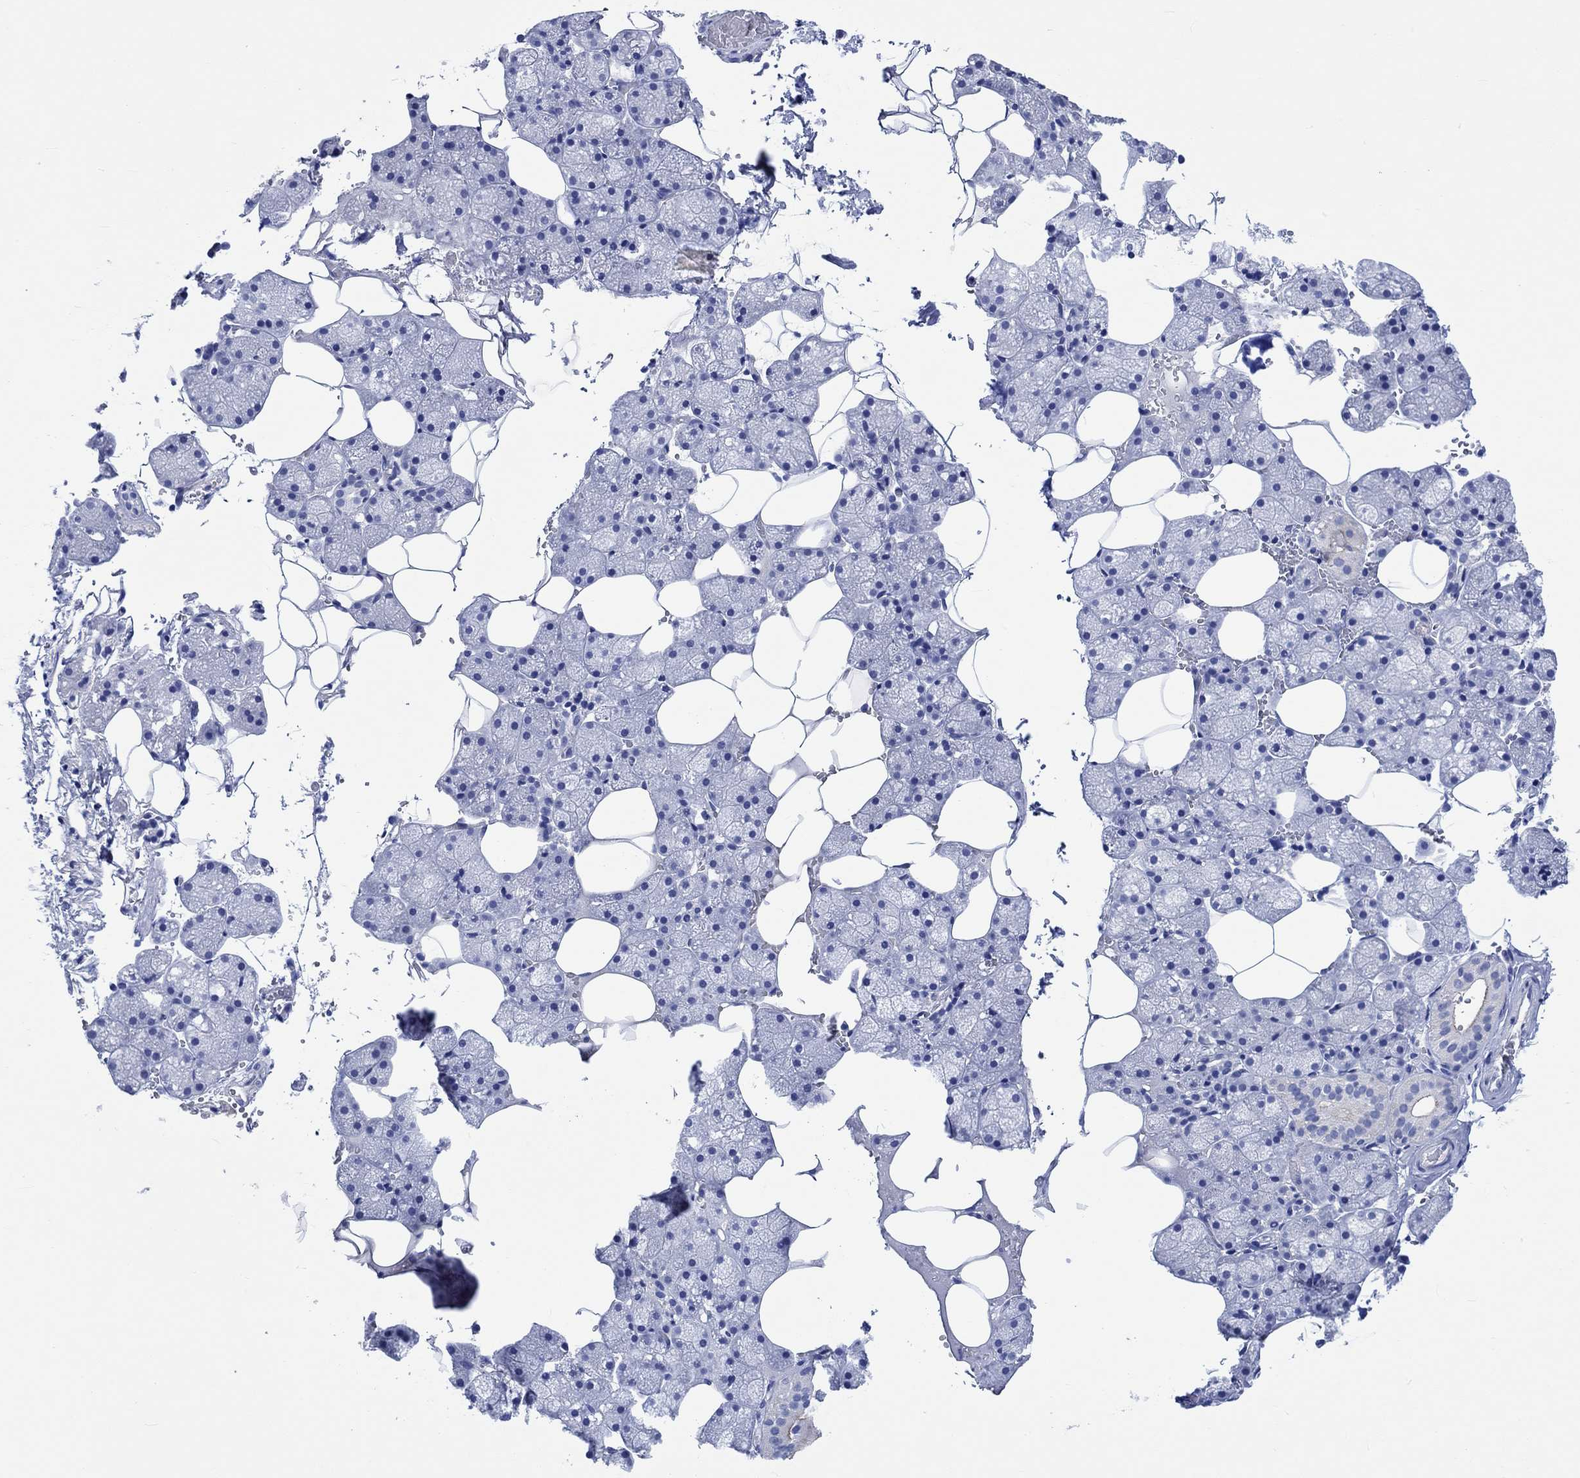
{"staining": {"intensity": "strong", "quantity": "<25%", "location": "cytoplasmic/membranous"}, "tissue": "salivary gland", "cell_type": "Glandular cells", "image_type": "normal", "snomed": [{"axis": "morphology", "description": "Normal tissue, NOS"}, {"axis": "topography", "description": "Salivary gland"}], "caption": "Brown immunohistochemical staining in unremarkable salivary gland displays strong cytoplasmic/membranous staining in approximately <25% of glandular cells. (Stains: DAB (3,3'-diaminobenzidine) in brown, nuclei in blue, Microscopy: brightfield microscopy at high magnification).", "gene": "SHISA4", "patient": {"sex": "male", "age": 38}}